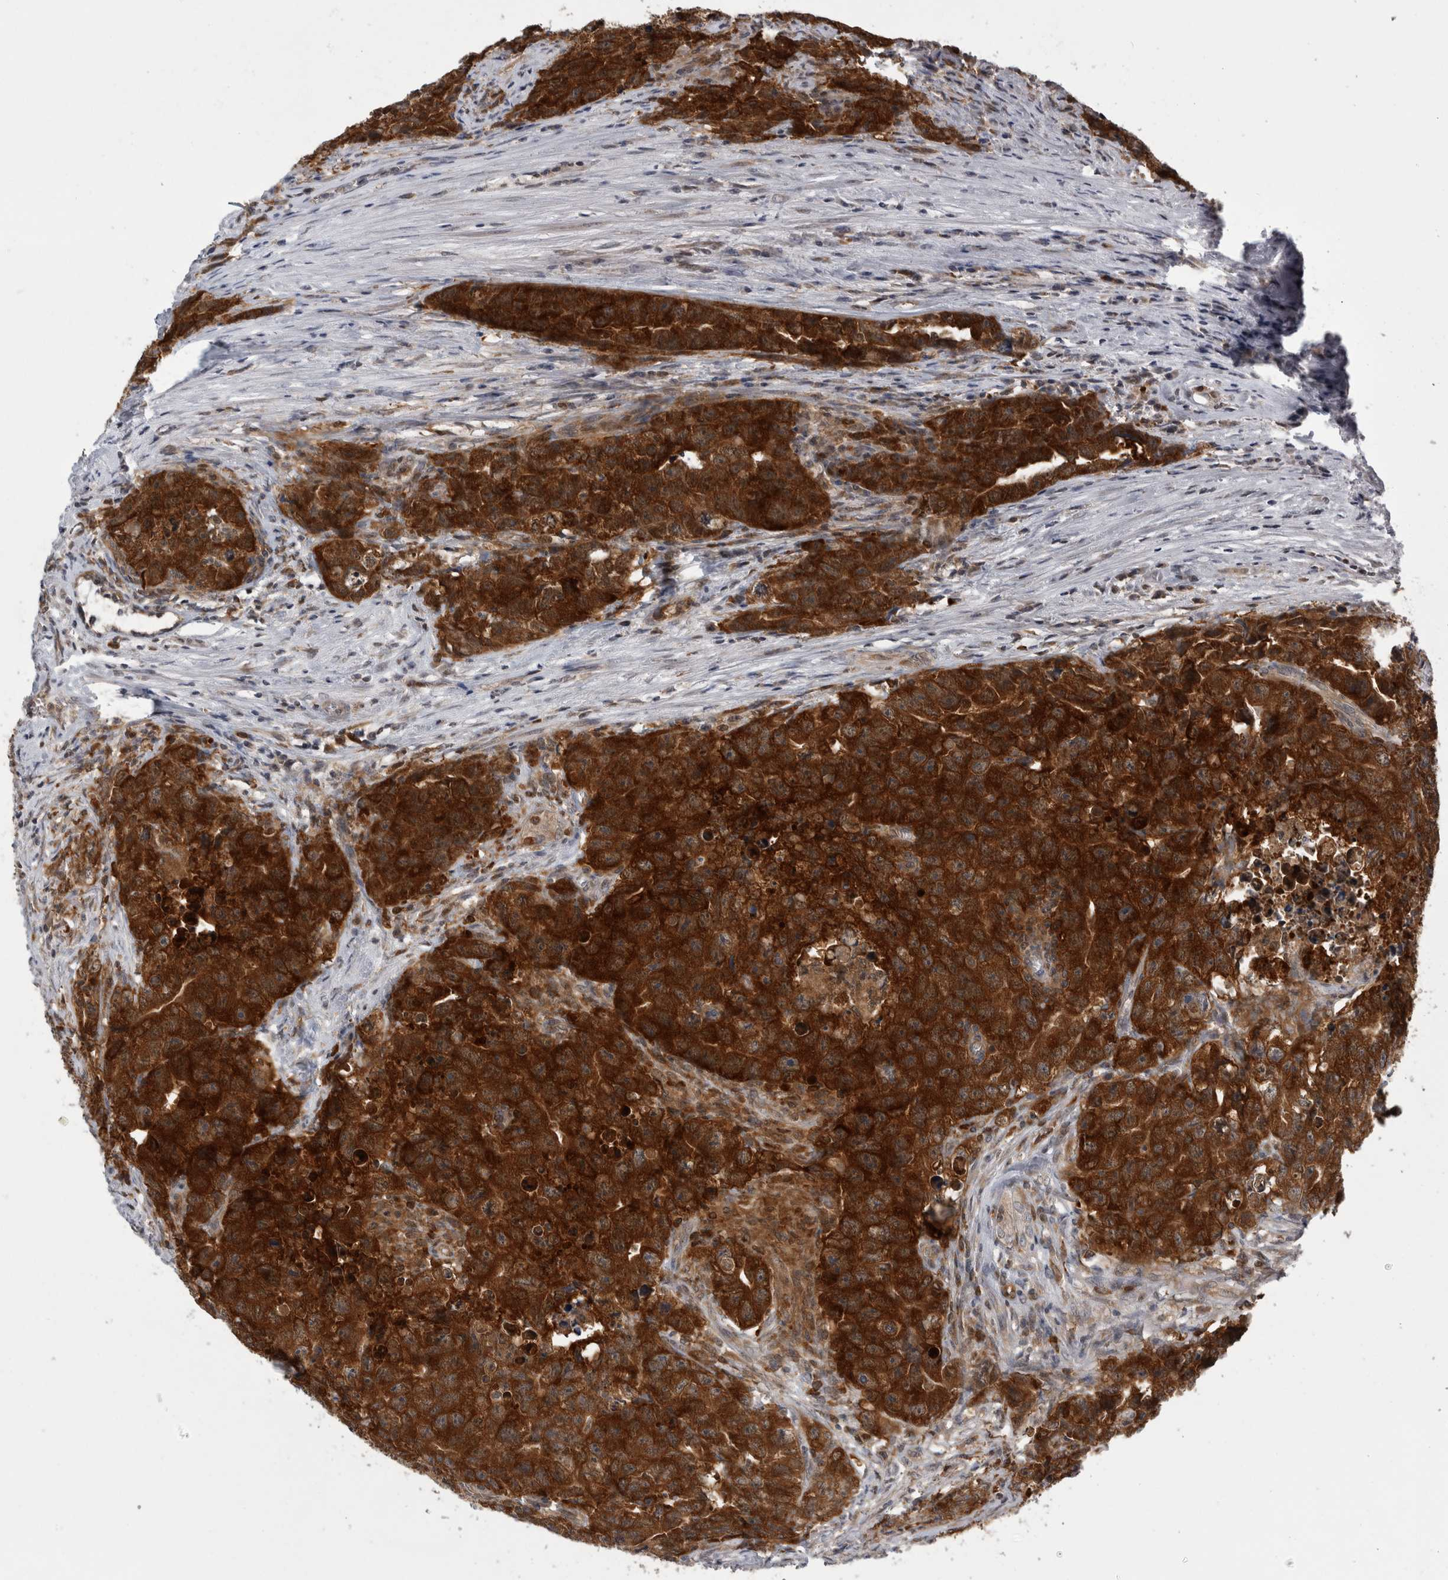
{"staining": {"intensity": "strong", "quantity": ">75%", "location": "cytoplasmic/membranous"}, "tissue": "testis cancer", "cell_type": "Tumor cells", "image_type": "cancer", "snomed": [{"axis": "morphology", "description": "Seminoma, NOS"}, {"axis": "morphology", "description": "Carcinoma, Embryonal, NOS"}, {"axis": "topography", "description": "Testis"}], "caption": "Immunohistochemistry (DAB (3,3'-diaminobenzidine)) staining of testis cancer displays strong cytoplasmic/membranous protein expression in about >75% of tumor cells.", "gene": "CACYBP", "patient": {"sex": "male", "age": 43}}